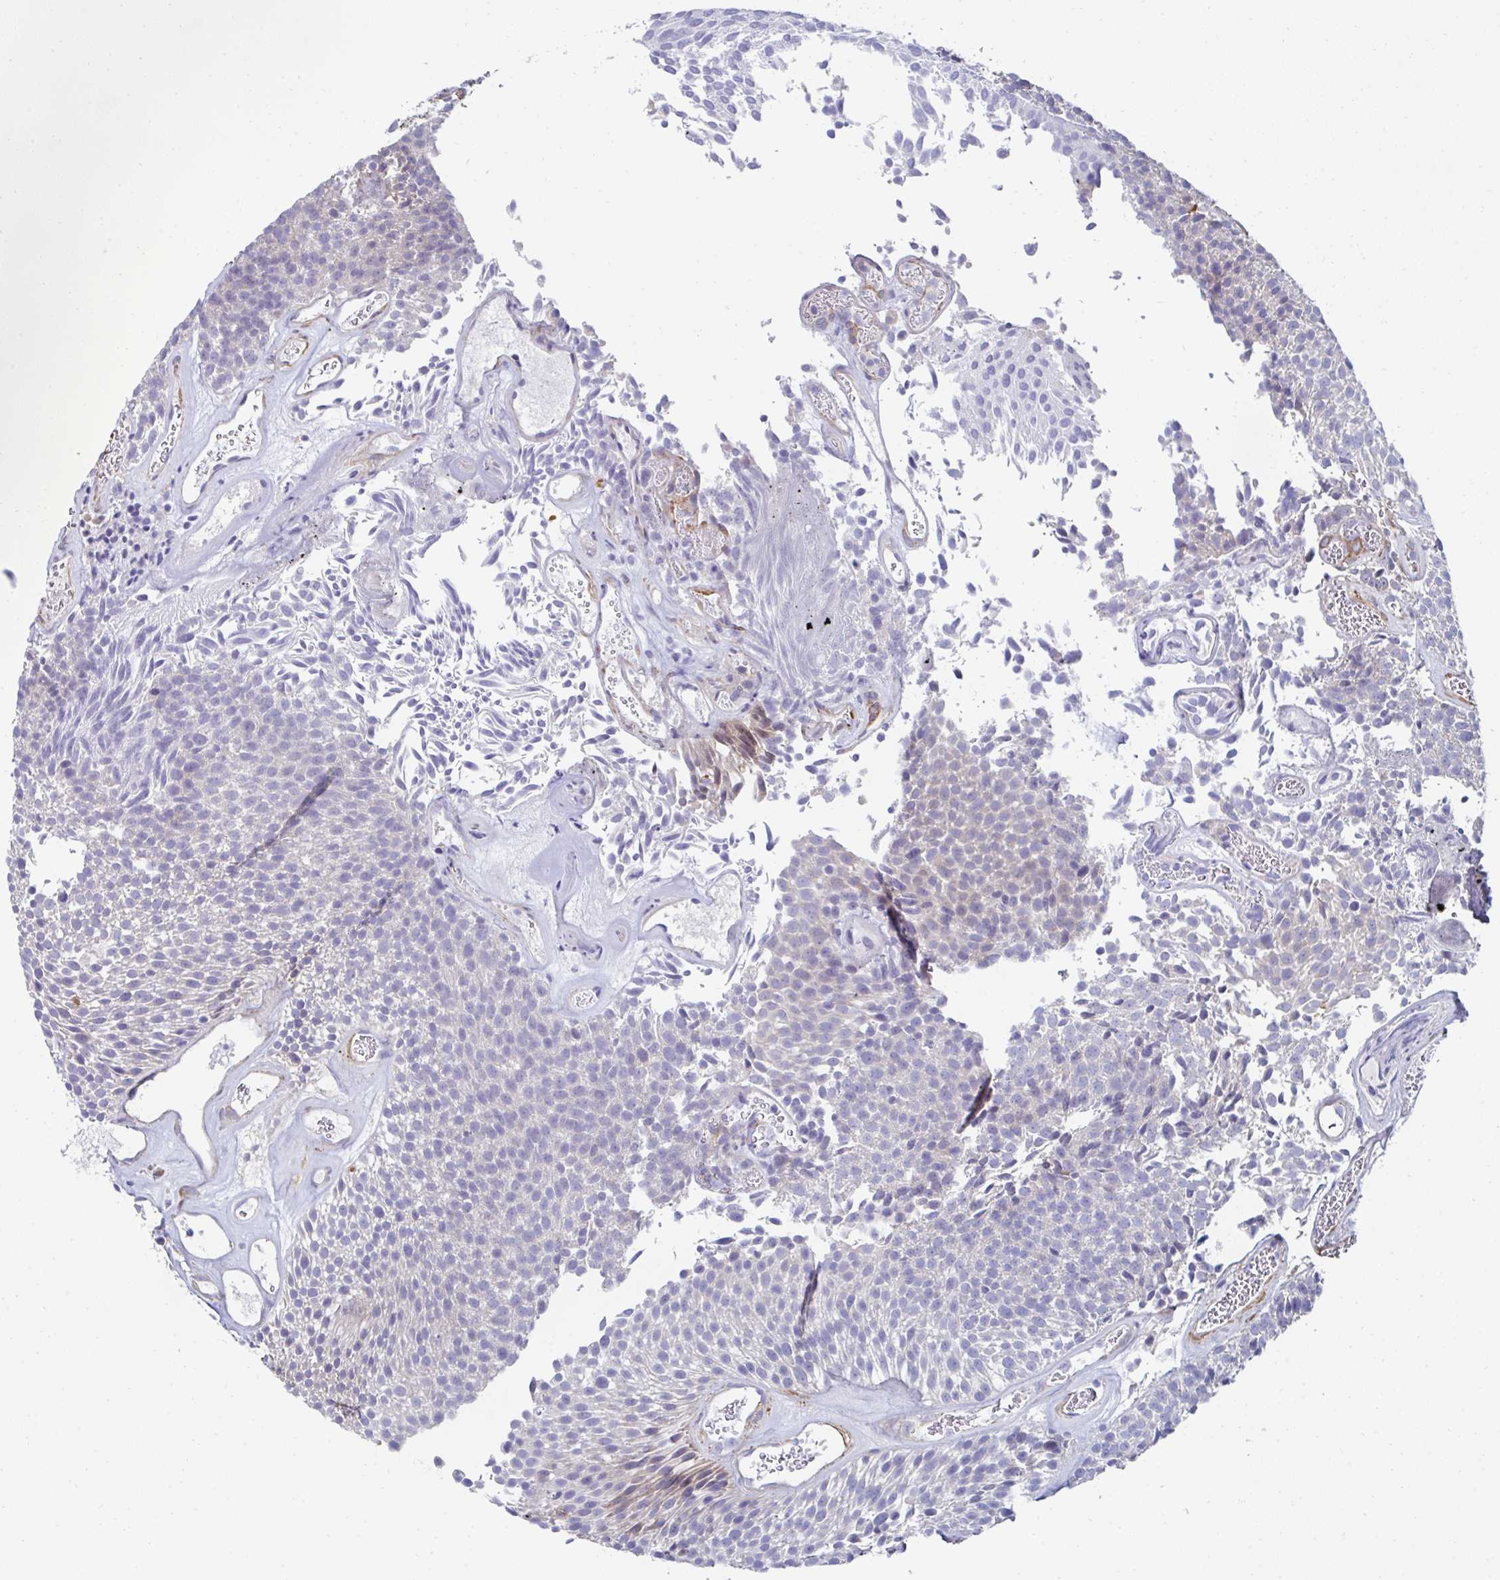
{"staining": {"intensity": "negative", "quantity": "none", "location": "none"}, "tissue": "urothelial cancer", "cell_type": "Tumor cells", "image_type": "cancer", "snomed": [{"axis": "morphology", "description": "Urothelial carcinoma, Low grade"}, {"axis": "topography", "description": "Urinary bladder"}], "caption": "Immunohistochemical staining of human low-grade urothelial carcinoma reveals no significant staining in tumor cells.", "gene": "FBXL13", "patient": {"sex": "female", "age": 79}}